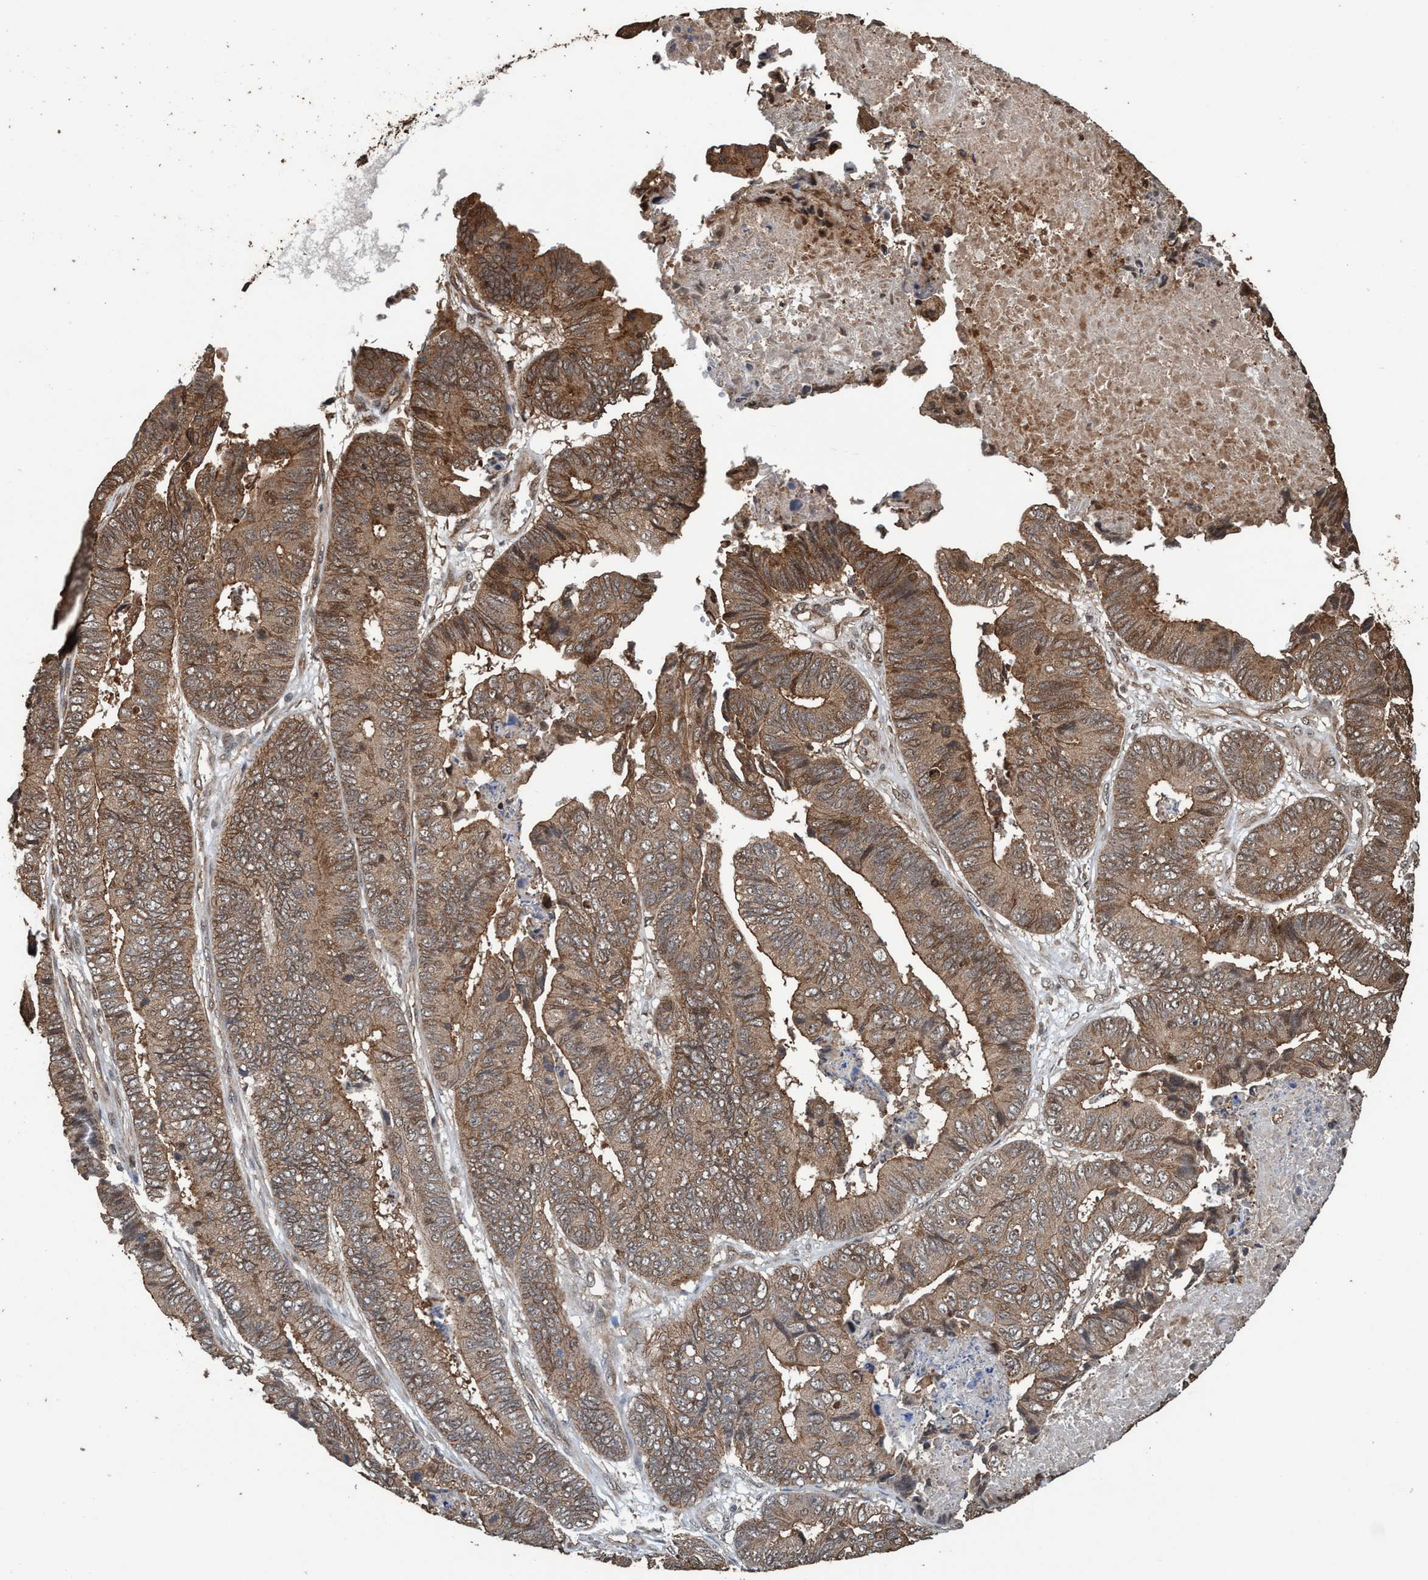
{"staining": {"intensity": "moderate", "quantity": ">75%", "location": "cytoplasmic/membranous,nuclear"}, "tissue": "stomach cancer", "cell_type": "Tumor cells", "image_type": "cancer", "snomed": [{"axis": "morphology", "description": "Adenocarcinoma, NOS"}, {"axis": "topography", "description": "Stomach, lower"}], "caption": "An image showing moderate cytoplasmic/membranous and nuclear staining in approximately >75% of tumor cells in adenocarcinoma (stomach), as visualized by brown immunohistochemical staining.", "gene": "TRPC7", "patient": {"sex": "male", "age": 77}}